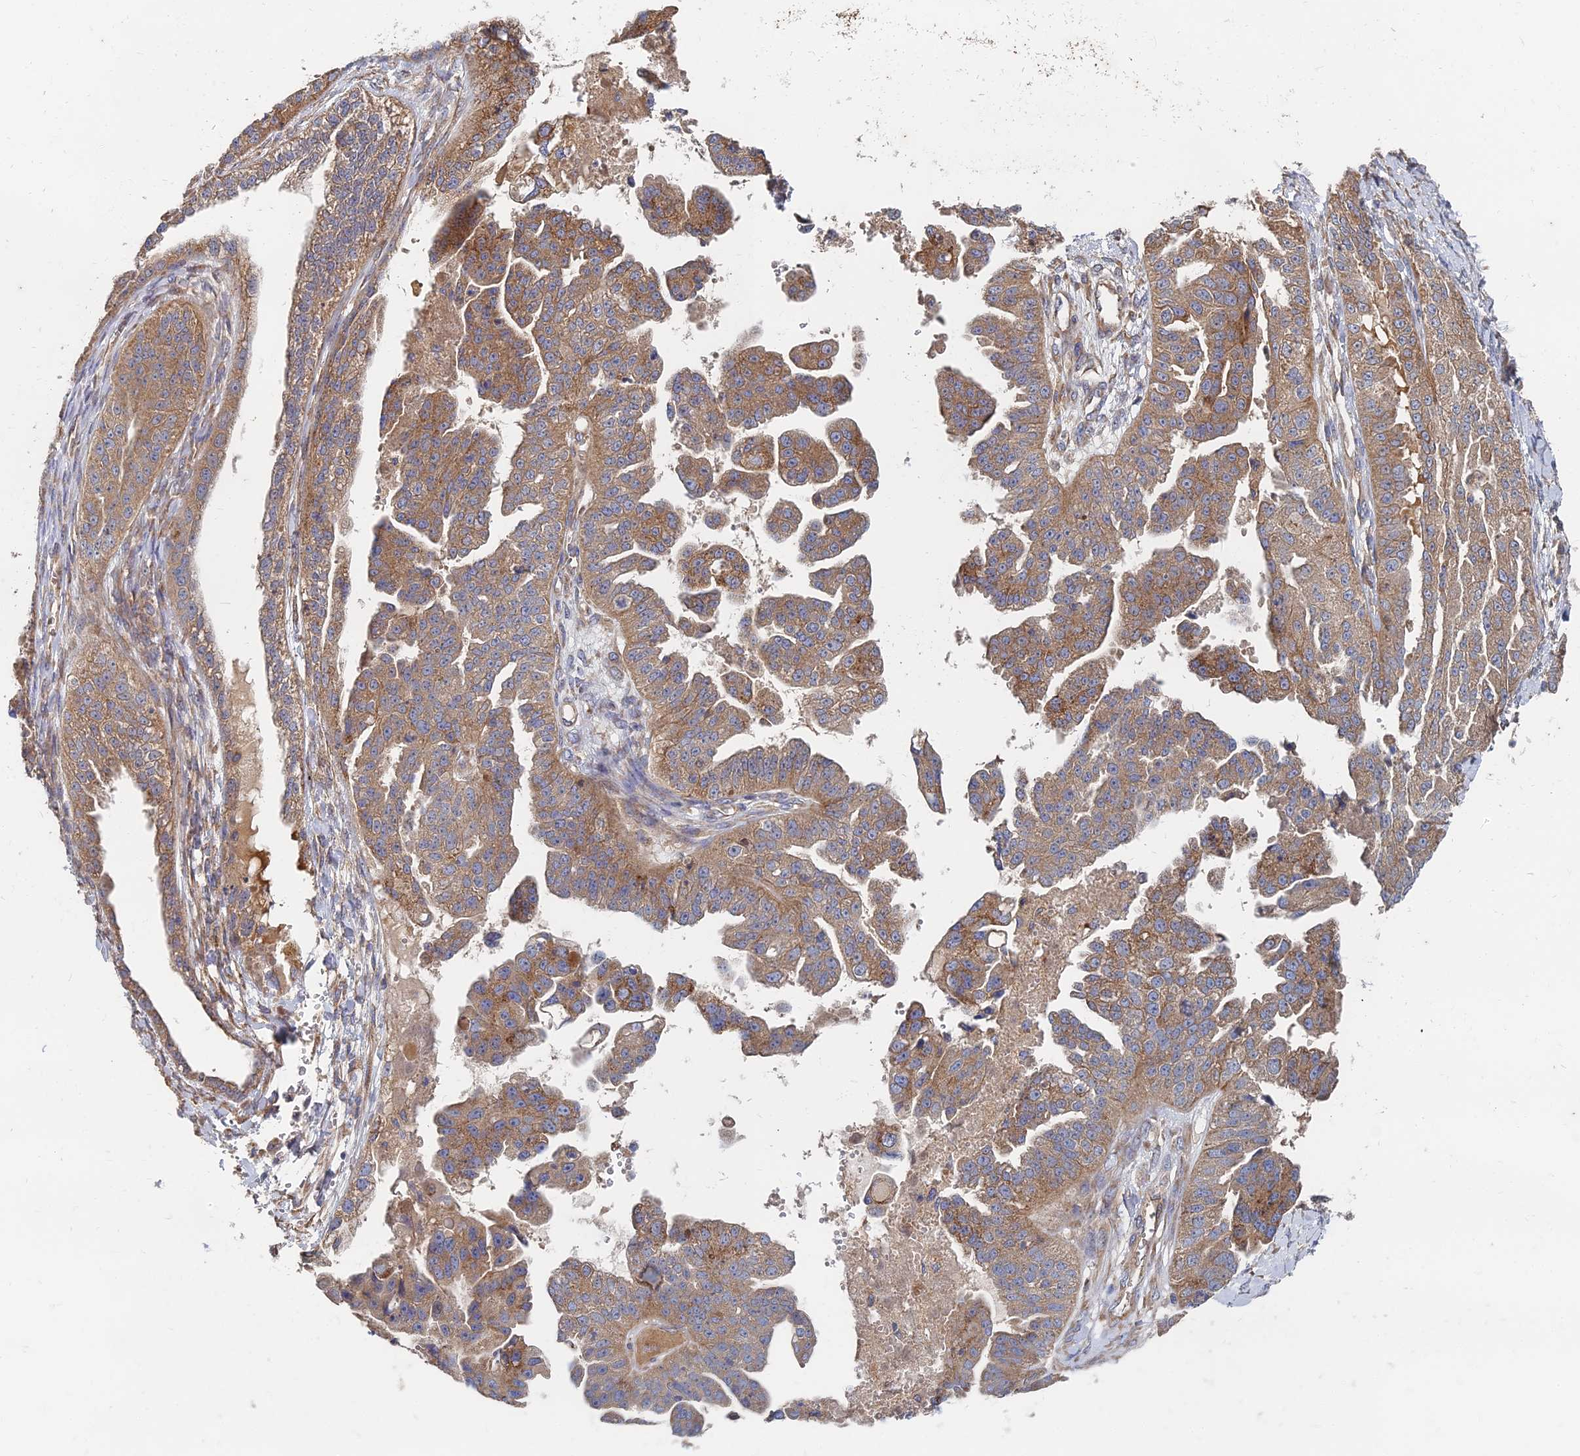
{"staining": {"intensity": "moderate", "quantity": ">75%", "location": "cytoplasmic/membranous"}, "tissue": "ovarian cancer", "cell_type": "Tumor cells", "image_type": "cancer", "snomed": [{"axis": "morphology", "description": "Cystadenocarcinoma, serous, NOS"}, {"axis": "topography", "description": "Ovary"}], "caption": "IHC (DAB) staining of serous cystadenocarcinoma (ovarian) displays moderate cytoplasmic/membranous protein expression in approximately >75% of tumor cells.", "gene": "CCZ1", "patient": {"sex": "female", "age": 58}}